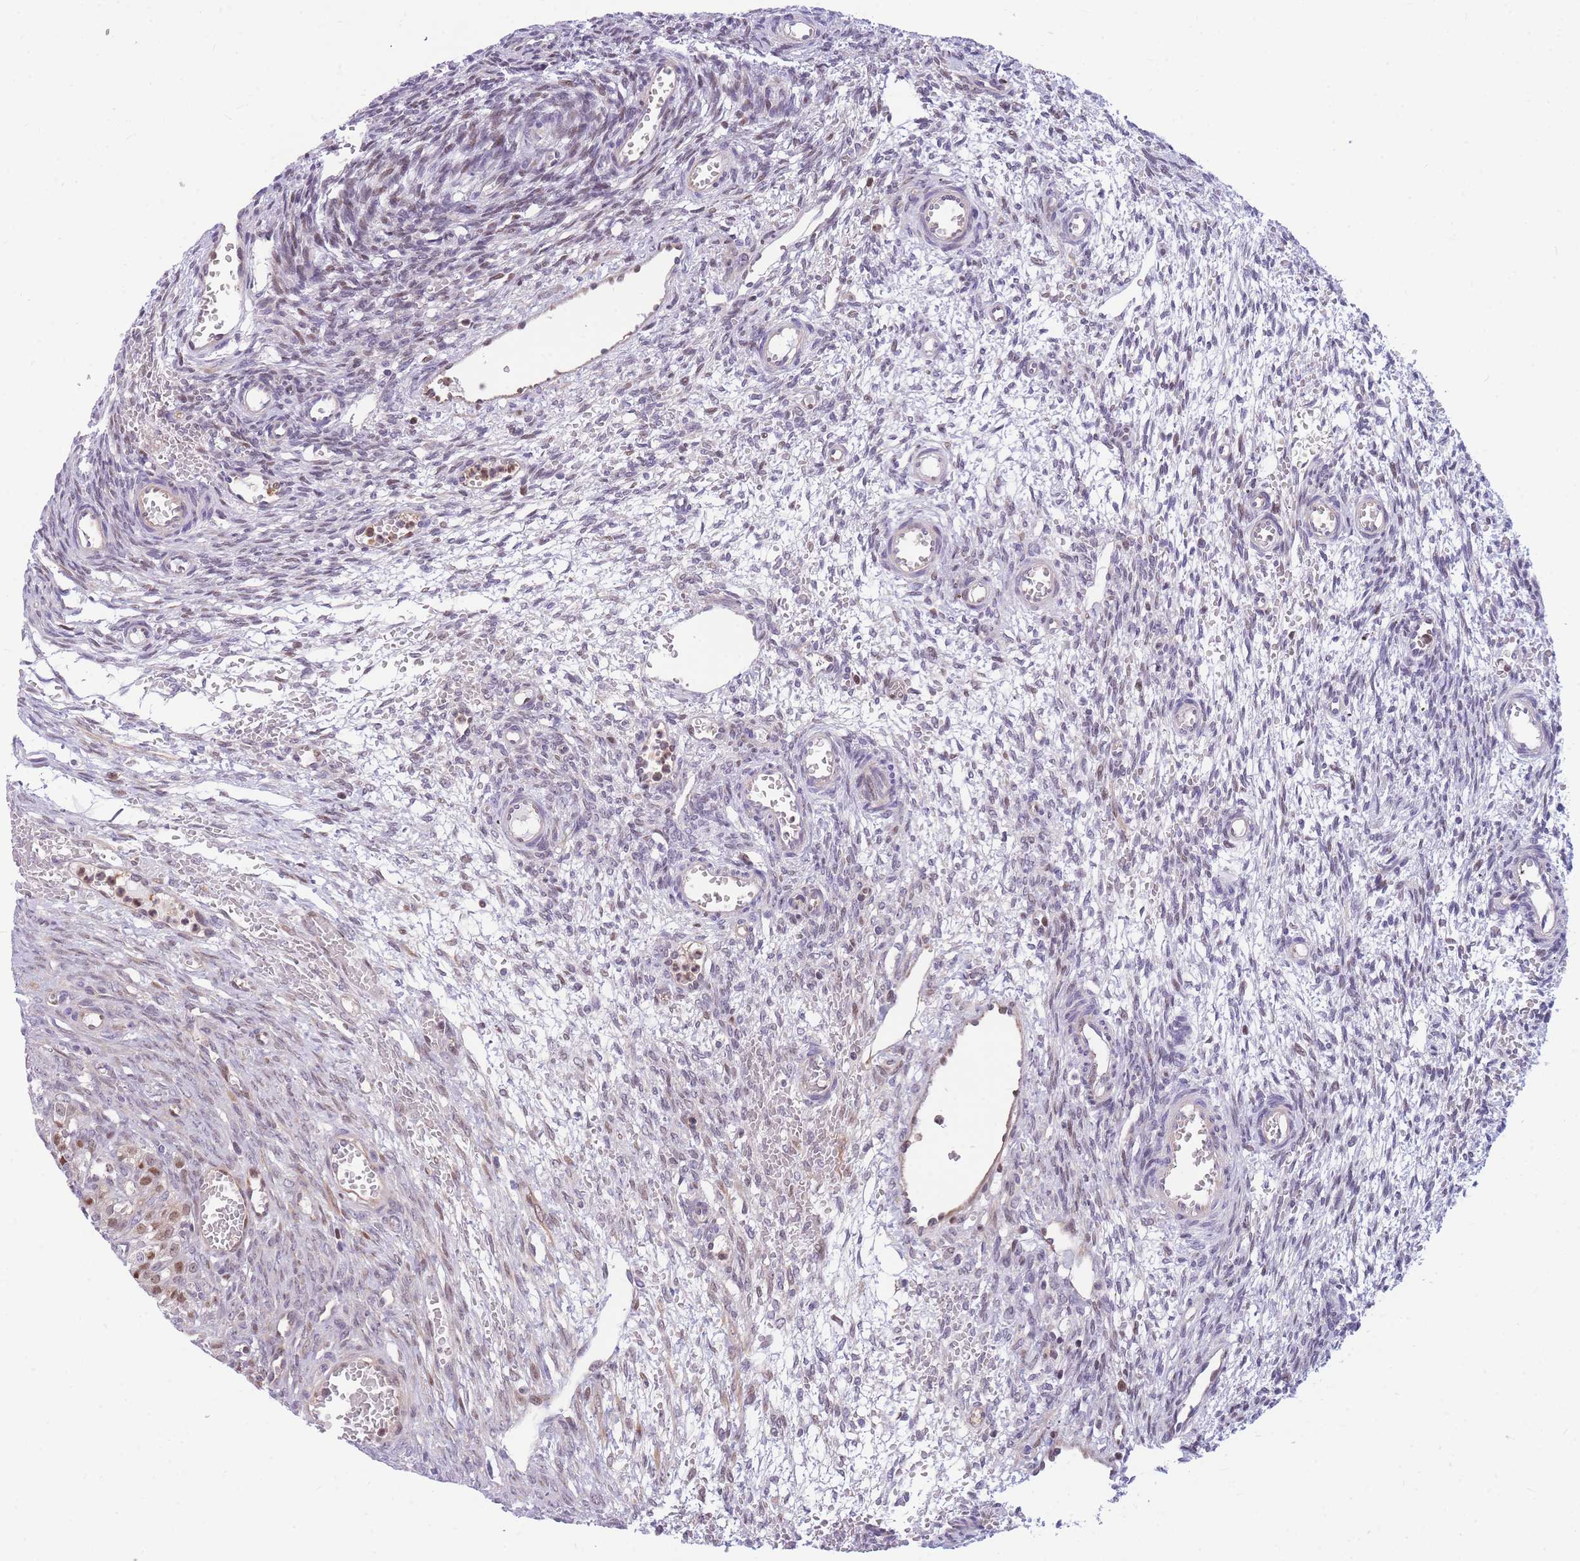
{"staining": {"intensity": "weak", "quantity": "25%-75%", "location": "nuclear"}, "tissue": "ovary", "cell_type": "Ovarian stroma cells", "image_type": "normal", "snomed": [{"axis": "morphology", "description": "Normal tissue, NOS"}, {"axis": "topography", "description": "Ovary"}], "caption": "Weak nuclear expression for a protein is present in approximately 25%-75% of ovarian stroma cells of benign ovary using immunohistochemistry (IHC).", "gene": "CRACD", "patient": {"sex": "female", "age": 39}}